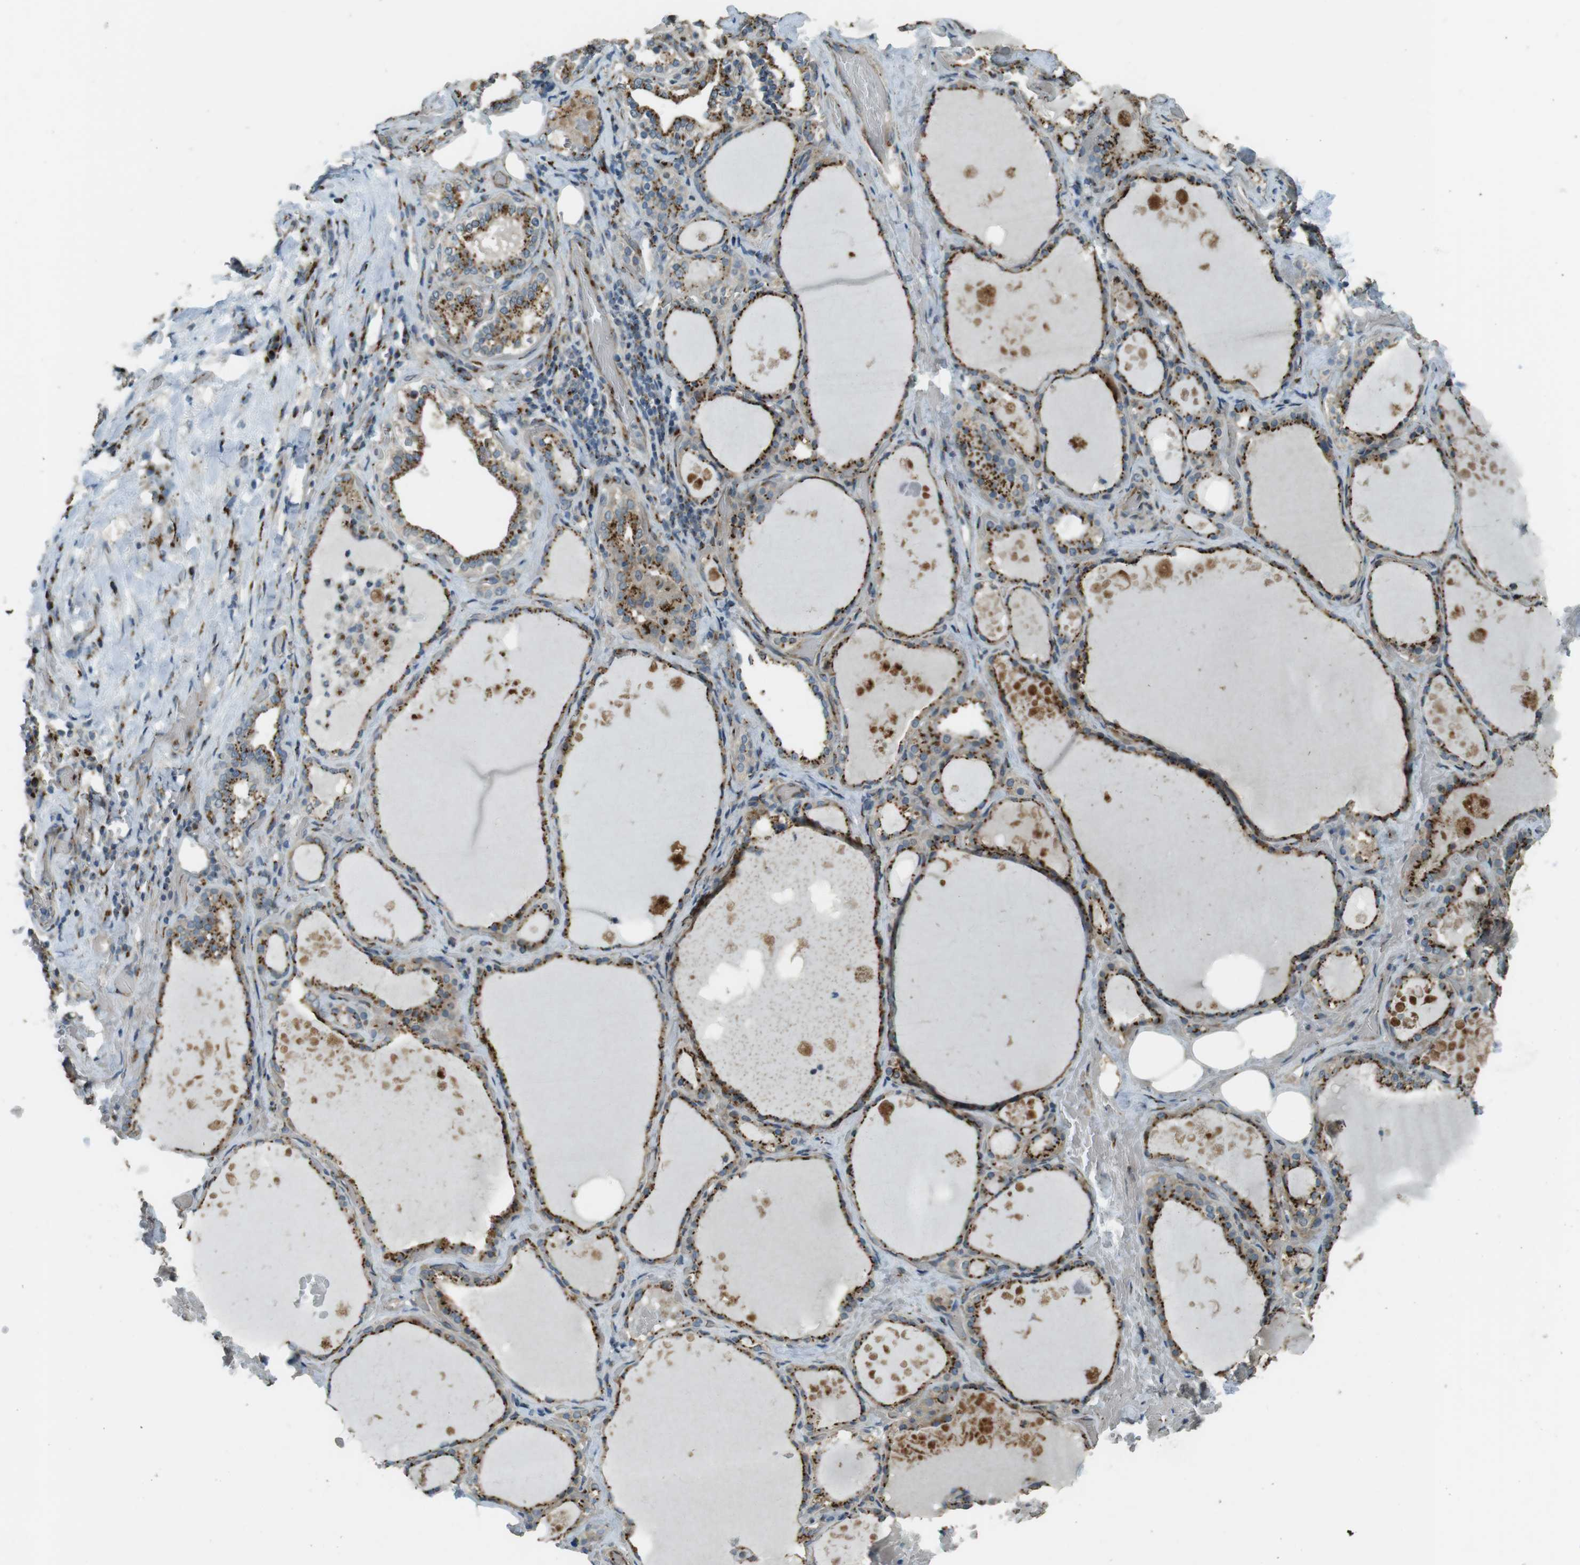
{"staining": {"intensity": "strong", "quantity": ">75%", "location": "cytoplasmic/membranous"}, "tissue": "thyroid gland", "cell_type": "Glandular cells", "image_type": "normal", "snomed": [{"axis": "morphology", "description": "Normal tissue, NOS"}, {"axis": "topography", "description": "Thyroid gland"}], "caption": "Strong cytoplasmic/membranous protein staining is seen in approximately >75% of glandular cells in thyroid gland.", "gene": "TMEM115", "patient": {"sex": "male", "age": 61}}